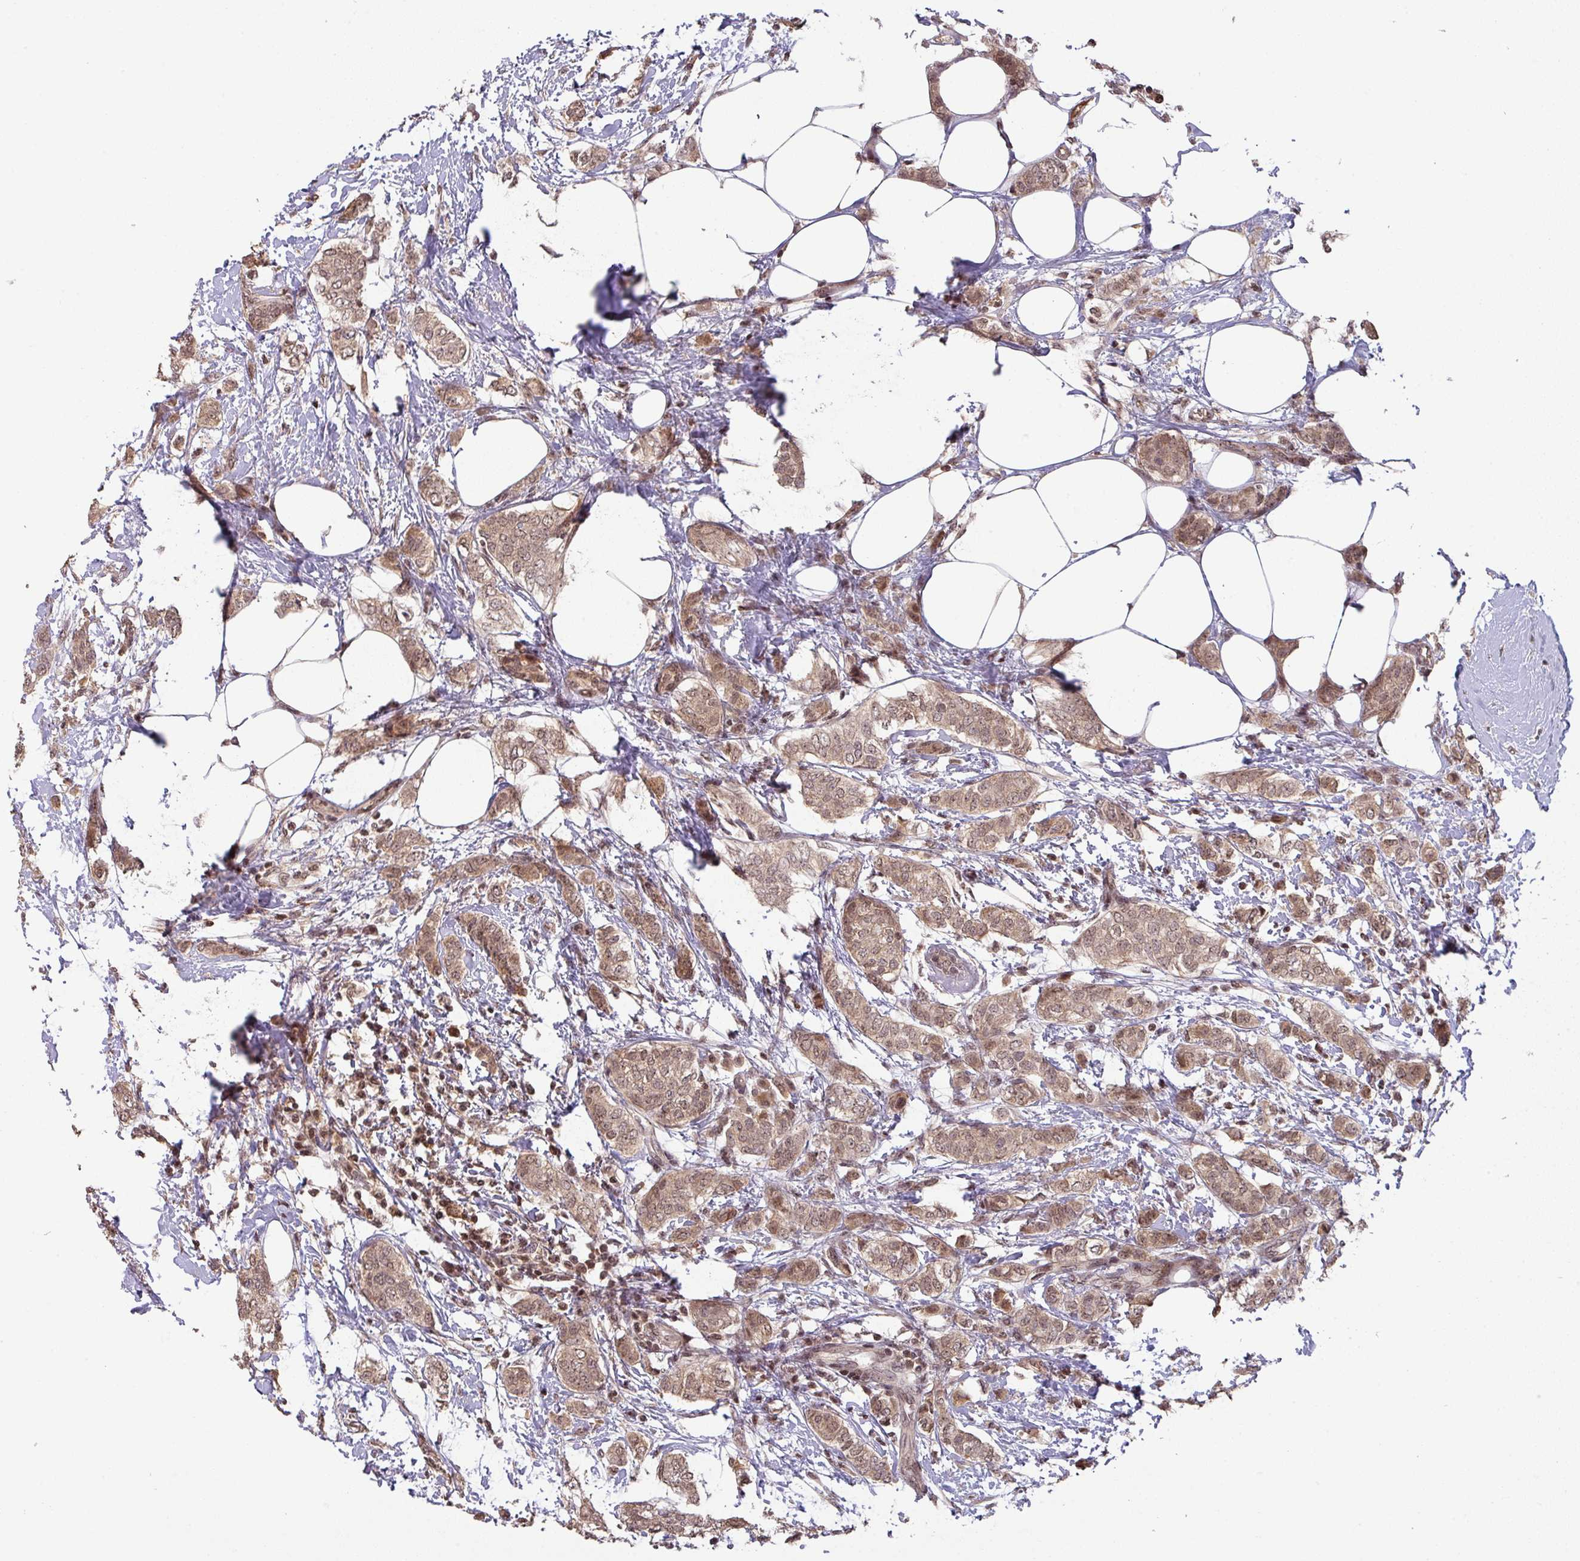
{"staining": {"intensity": "moderate", "quantity": ">75%", "location": "cytoplasmic/membranous,nuclear"}, "tissue": "breast cancer", "cell_type": "Tumor cells", "image_type": "cancer", "snomed": [{"axis": "morphology", "description": "Duct carcinoma"}, {"axis": "topography", "description": "Breast"}], "caption": "Protein expression analysis of human breast infiltrating ductal carcinoma reveals moderate cytoplasmic/membranous and nuclear positivity in about >75% of tumor cells.", "gene": "ZBTB14", "patient": {"sex": "female", "age": 72}}